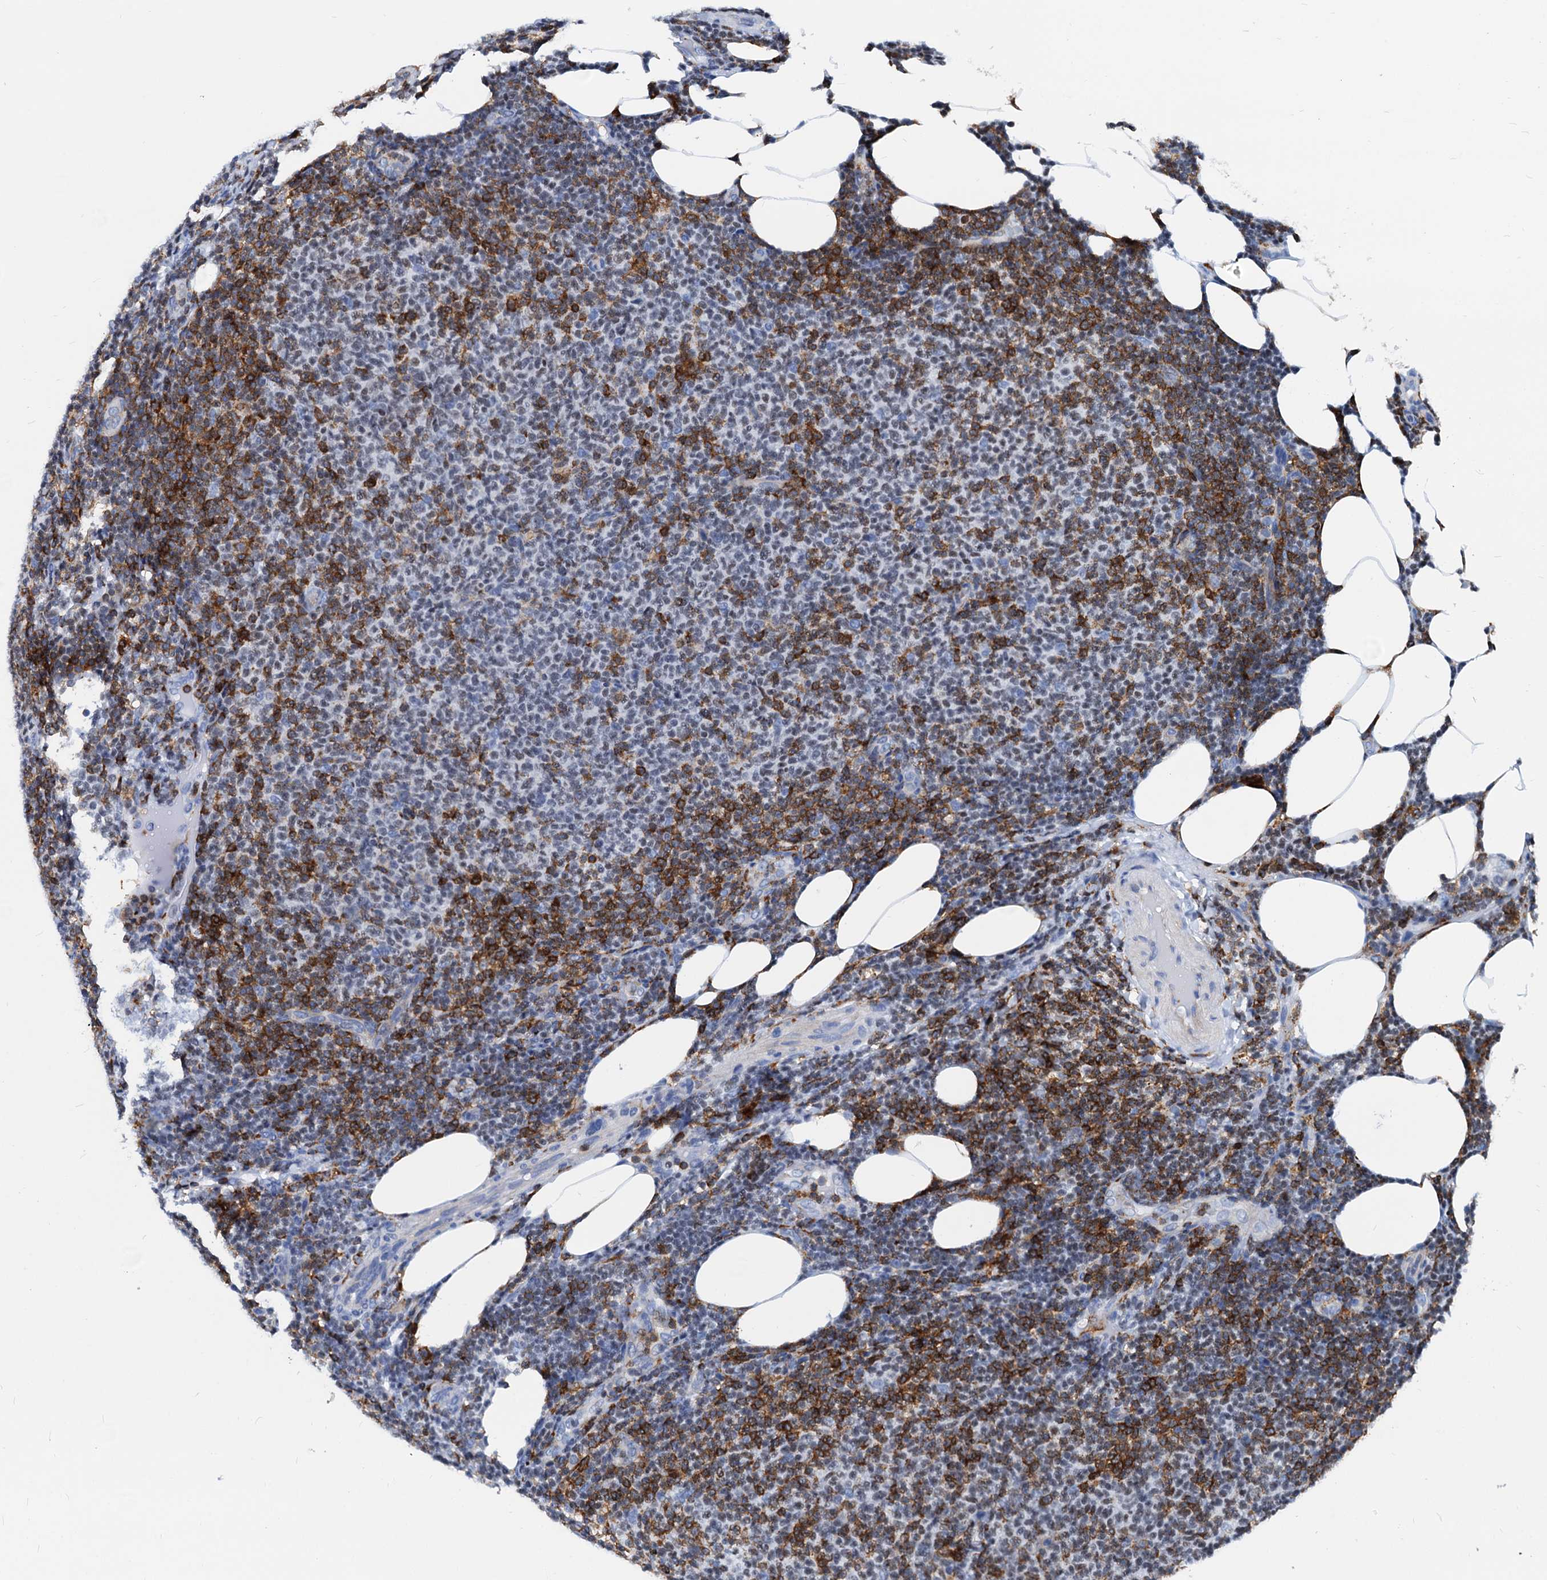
{"staining": {"intensity": "strong", "quantity": "25%-75%", "location": "cytoplasmic/membranous"}, "tissue": "lymphoma", "cell_type": "Tumor cells", "image_type": "cancer", "snomed": [{"axis": "morphology", "description": "Malignant lymphoma, non-Hodgkin's type, Low grade"}, {"axis": "topography", "description": "Lymph node"}], "caption": "A high-resolution photomicrograph shows immunohistochemistry staining of lymphoma, which shows strong cytoplasmic/membranous staining in approximately 25%-75% of tumor cells. The staining is performed using DAB (3,3'-diaminobenzidine) brown chromogen to label protein expression. The nuclei are counter-stained blue using hematoxylin.", "gene": "LCP2", "patient": {"sex": "male", "age": 66}}